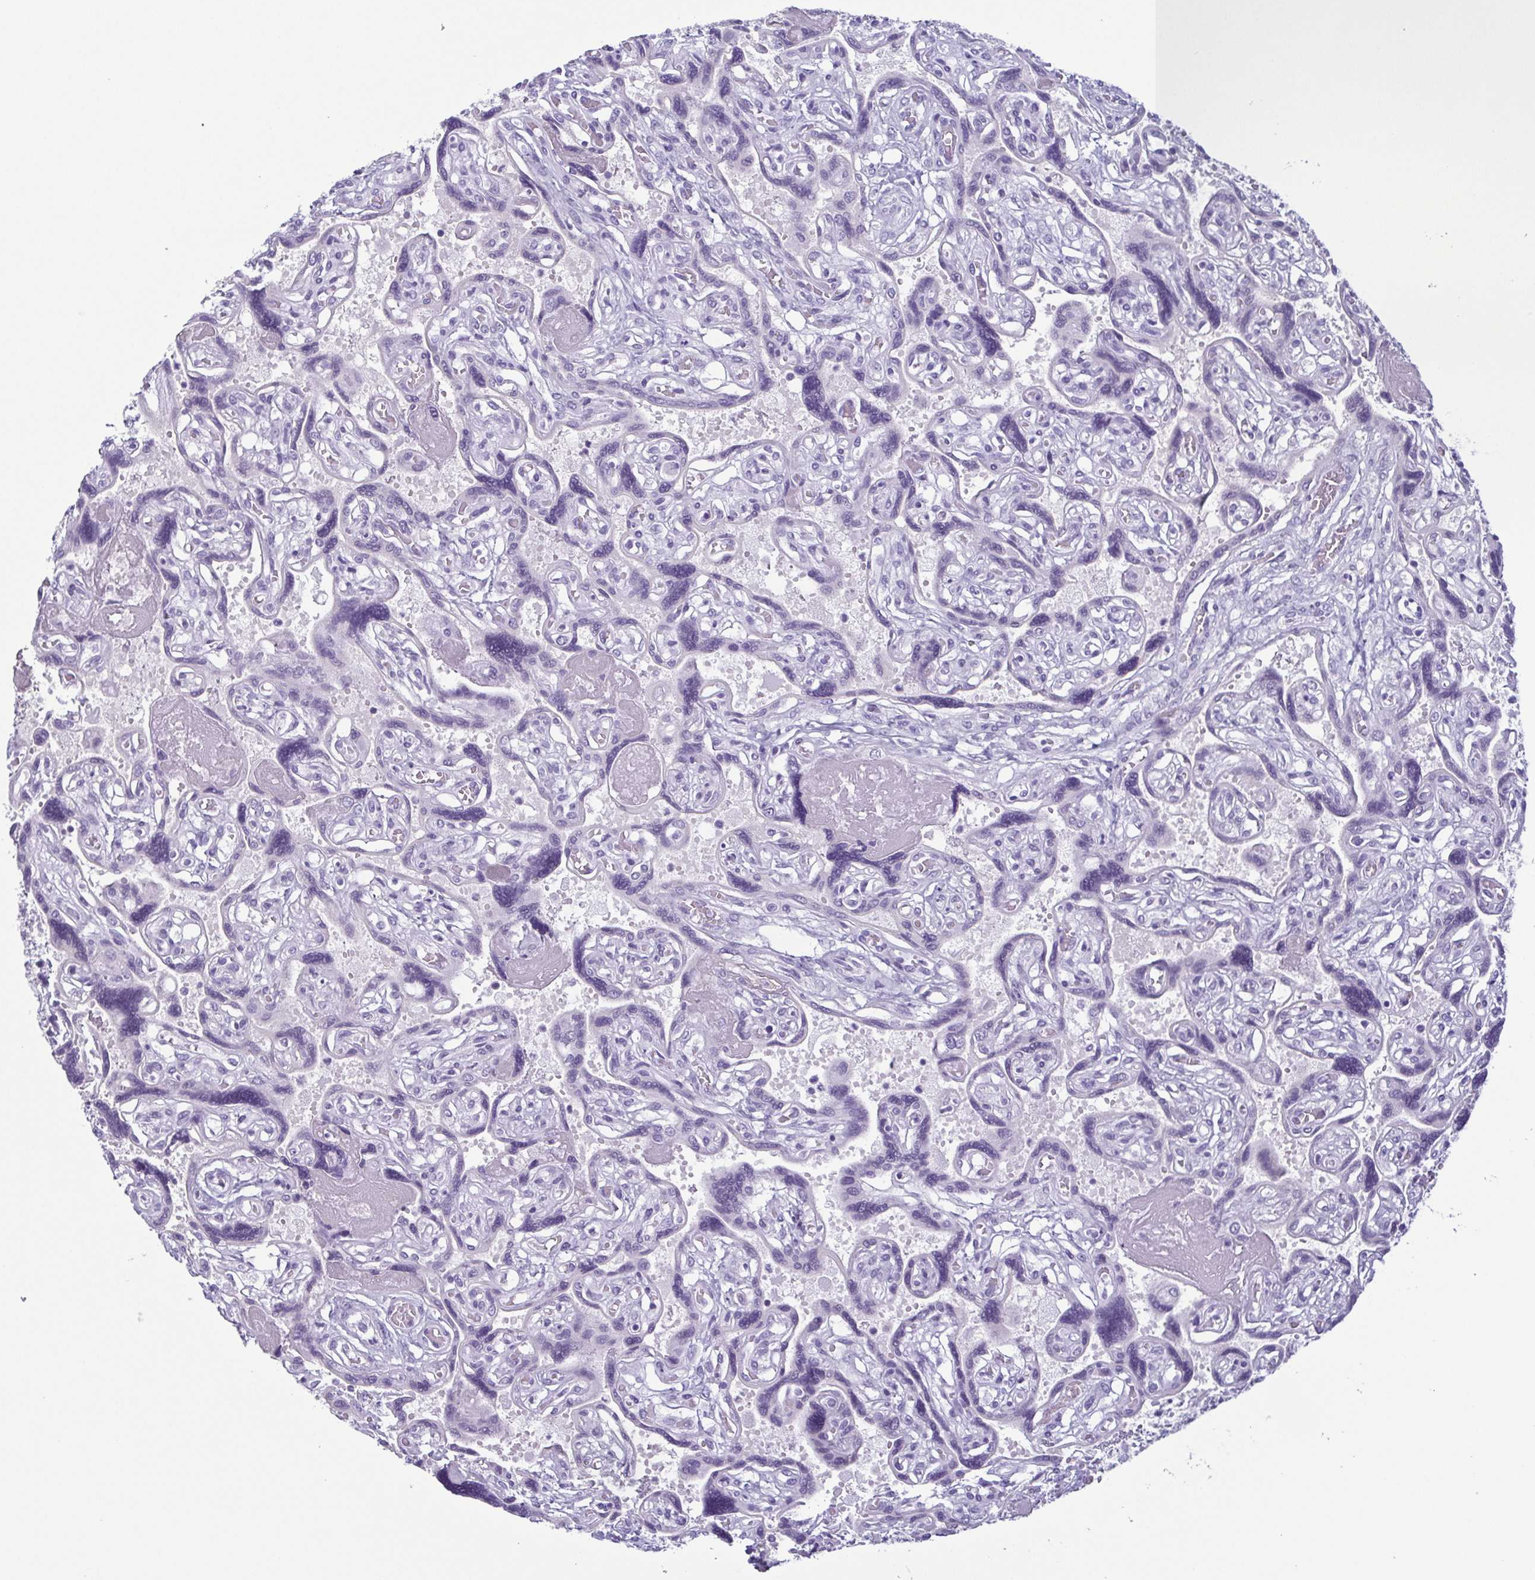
{"staining": {"intensity": "negative", "quantity": "none", "location": "none"}, "tissue": "placenta", "cell_type": "Decidual cells", "image_type": "normal", "snomed": [{"axis": "morphology", "description": "Normal tissue, NOS"}, {"axis": "topography", "description": "Placenta"}], "caption": "Immunohistochemistry (IHC) histopathology image of normal placenta: placenta stained with DAB demonstrates no significant protein positivity in decidual cells.", "gene": "KRT10", "patient": {"sex": "female", "age": 32}}